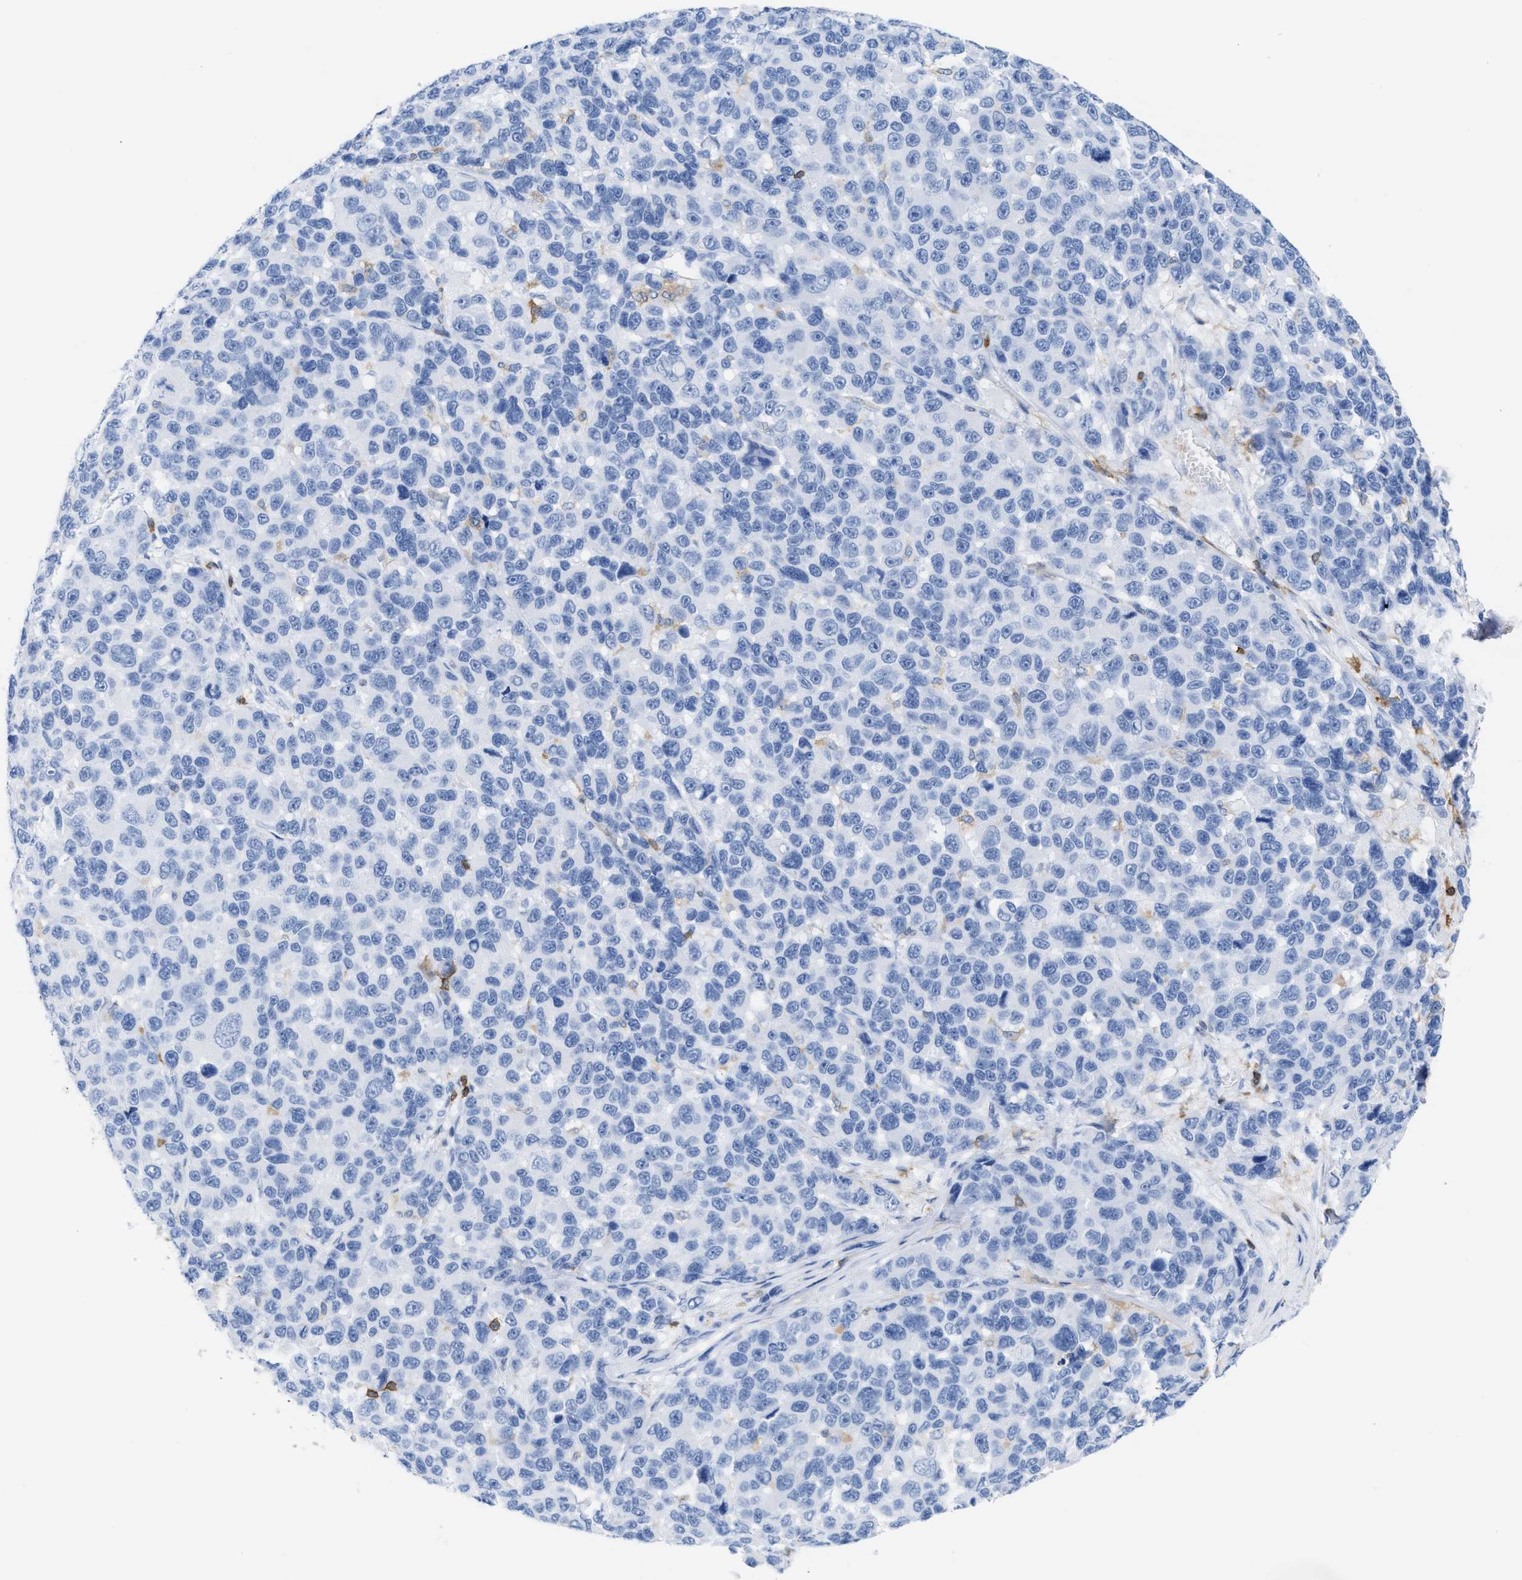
{"staining": {"intensity": "negative", "quantity": "none", "location": "none"}, "tissue": "melanoma", "cell_type": "Tumor cells", "image_type": "cancer", "snomed": [{"axis": "morphology", "description": "Malignant melanoma, NOS"}, {"axis": "topography", "description": "Skin"}], "caption": "Immunohistochemistry of malignant melanoma displays no staining in tumor cells.", "gene": "LCP1", "patient": {"sex": "male", "age": 53}}